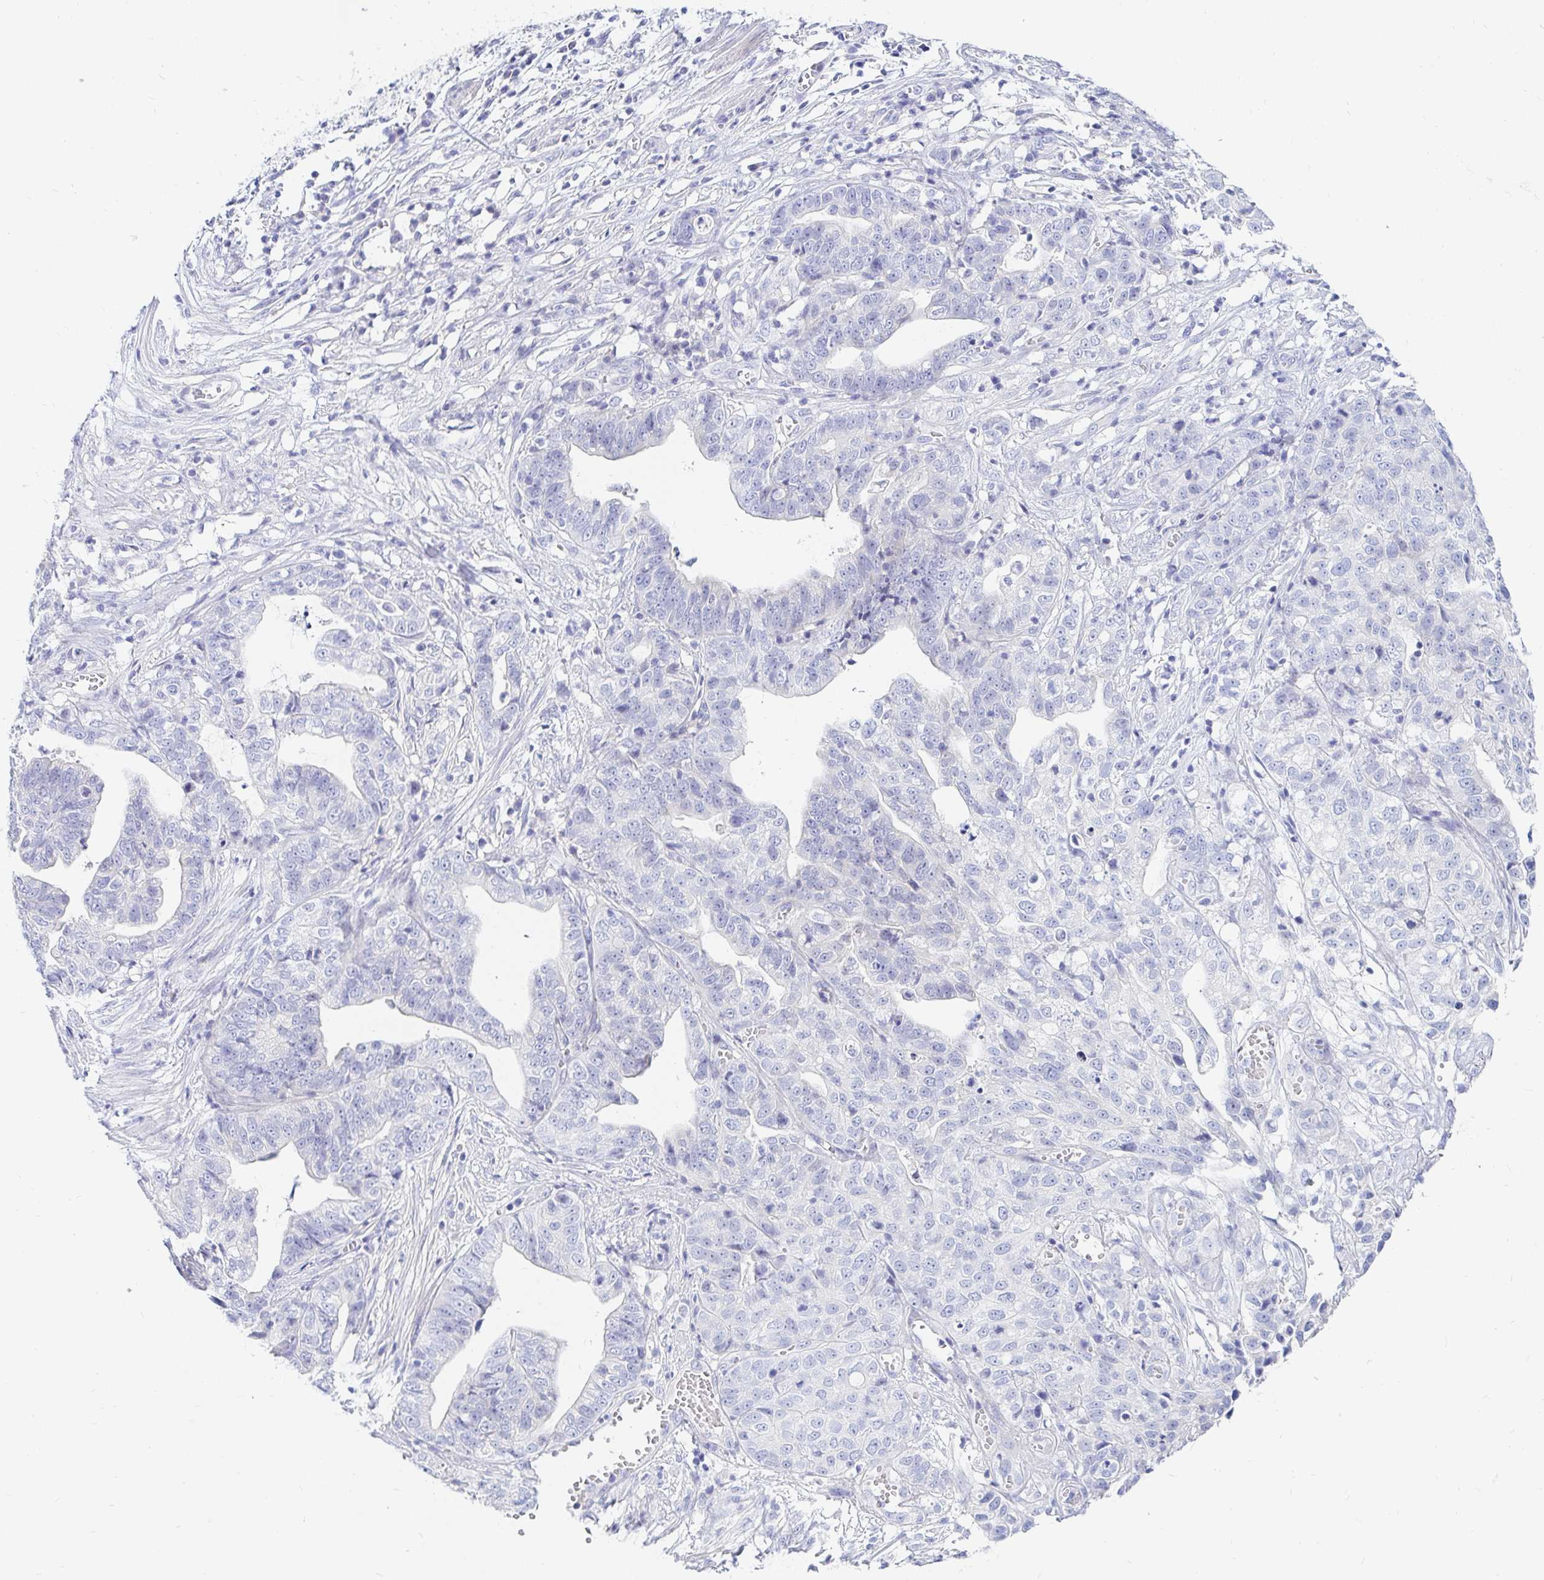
{"staining": {"intensity": "negative", "quantity": "none", "location": "none"}, "tissue": "stomach cancer", "cell_type": "Tumor cells", "image_type": "cancer", "snomed": [{"axis": "morphology", "description": "Adenocarcinoma, NOS"}, {"axis": "topography", "description": "Stomach, upper"}], "caption": "A high-resolution histopathology image shows IHC staining of stomach cancer, which reveals no significant expression in tumor cells. Nuclei are stained in blue.", "gene": "NR2E1", "patient": {"sex": "female", "age": 67}}